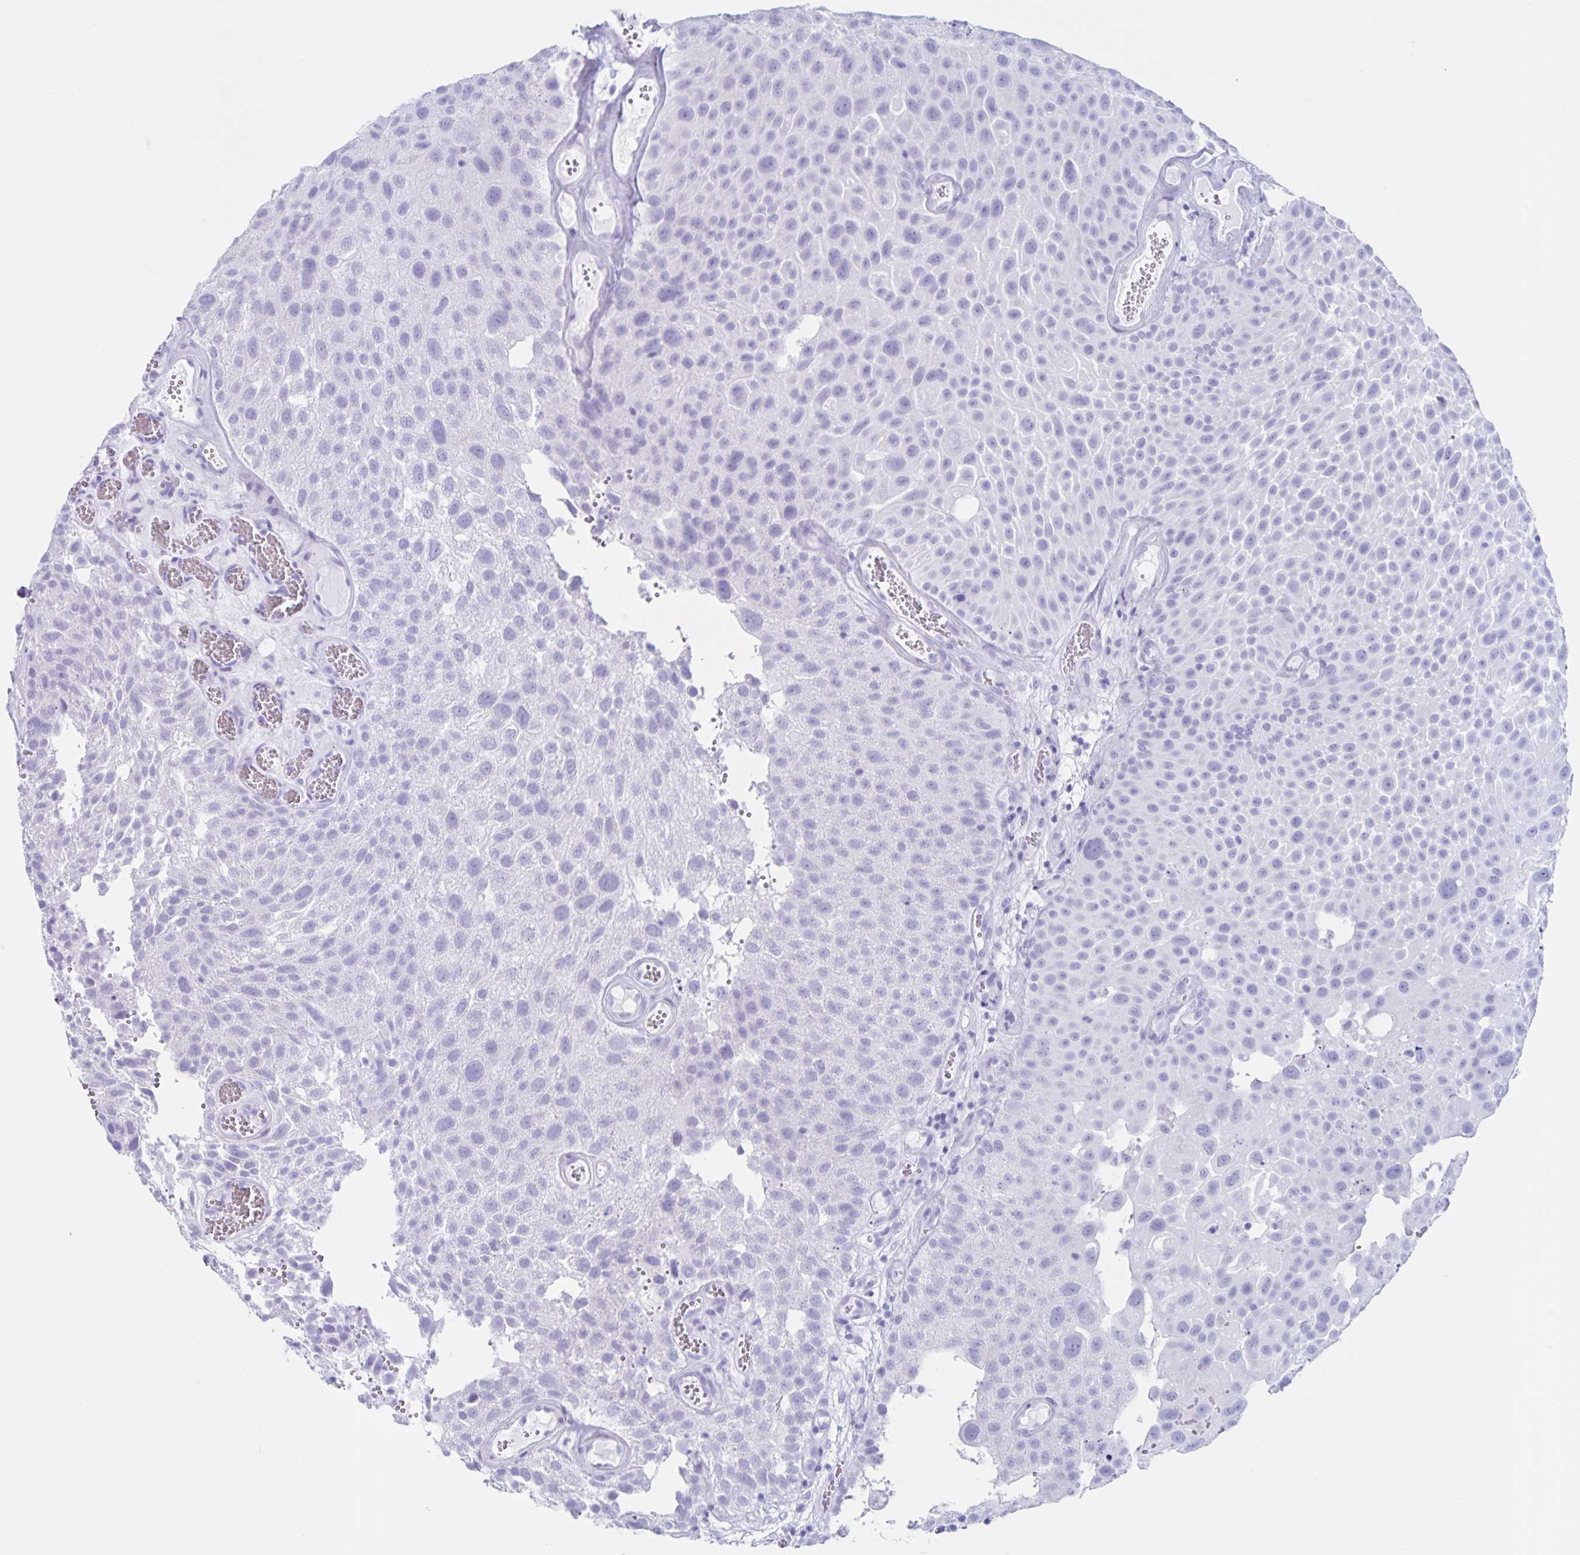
{"staining": {"intensity": "negative", "quantity": "none", "location": "none"}, "tissue": "urothelial cancer", "cell_type": "Tumor cells", "image_type": "cancer", "snomed": [{"axis": "morphology", "description": "Urothelial carcinoma, Low grade"}, {"axis": "topography", "description": "Urinary bladder"}], "caption": "A high-resolution photomicrograph shows IHC staining of low-grade urothelial carcinoma, which exhibits no significant expression in tumor cells. (DAB (3,3'-diaminobenzidine) immunohistochemistry (IHC), high magnification).", "gene": "C12orf56", "patient": {"sex": "male", "age": 72}}